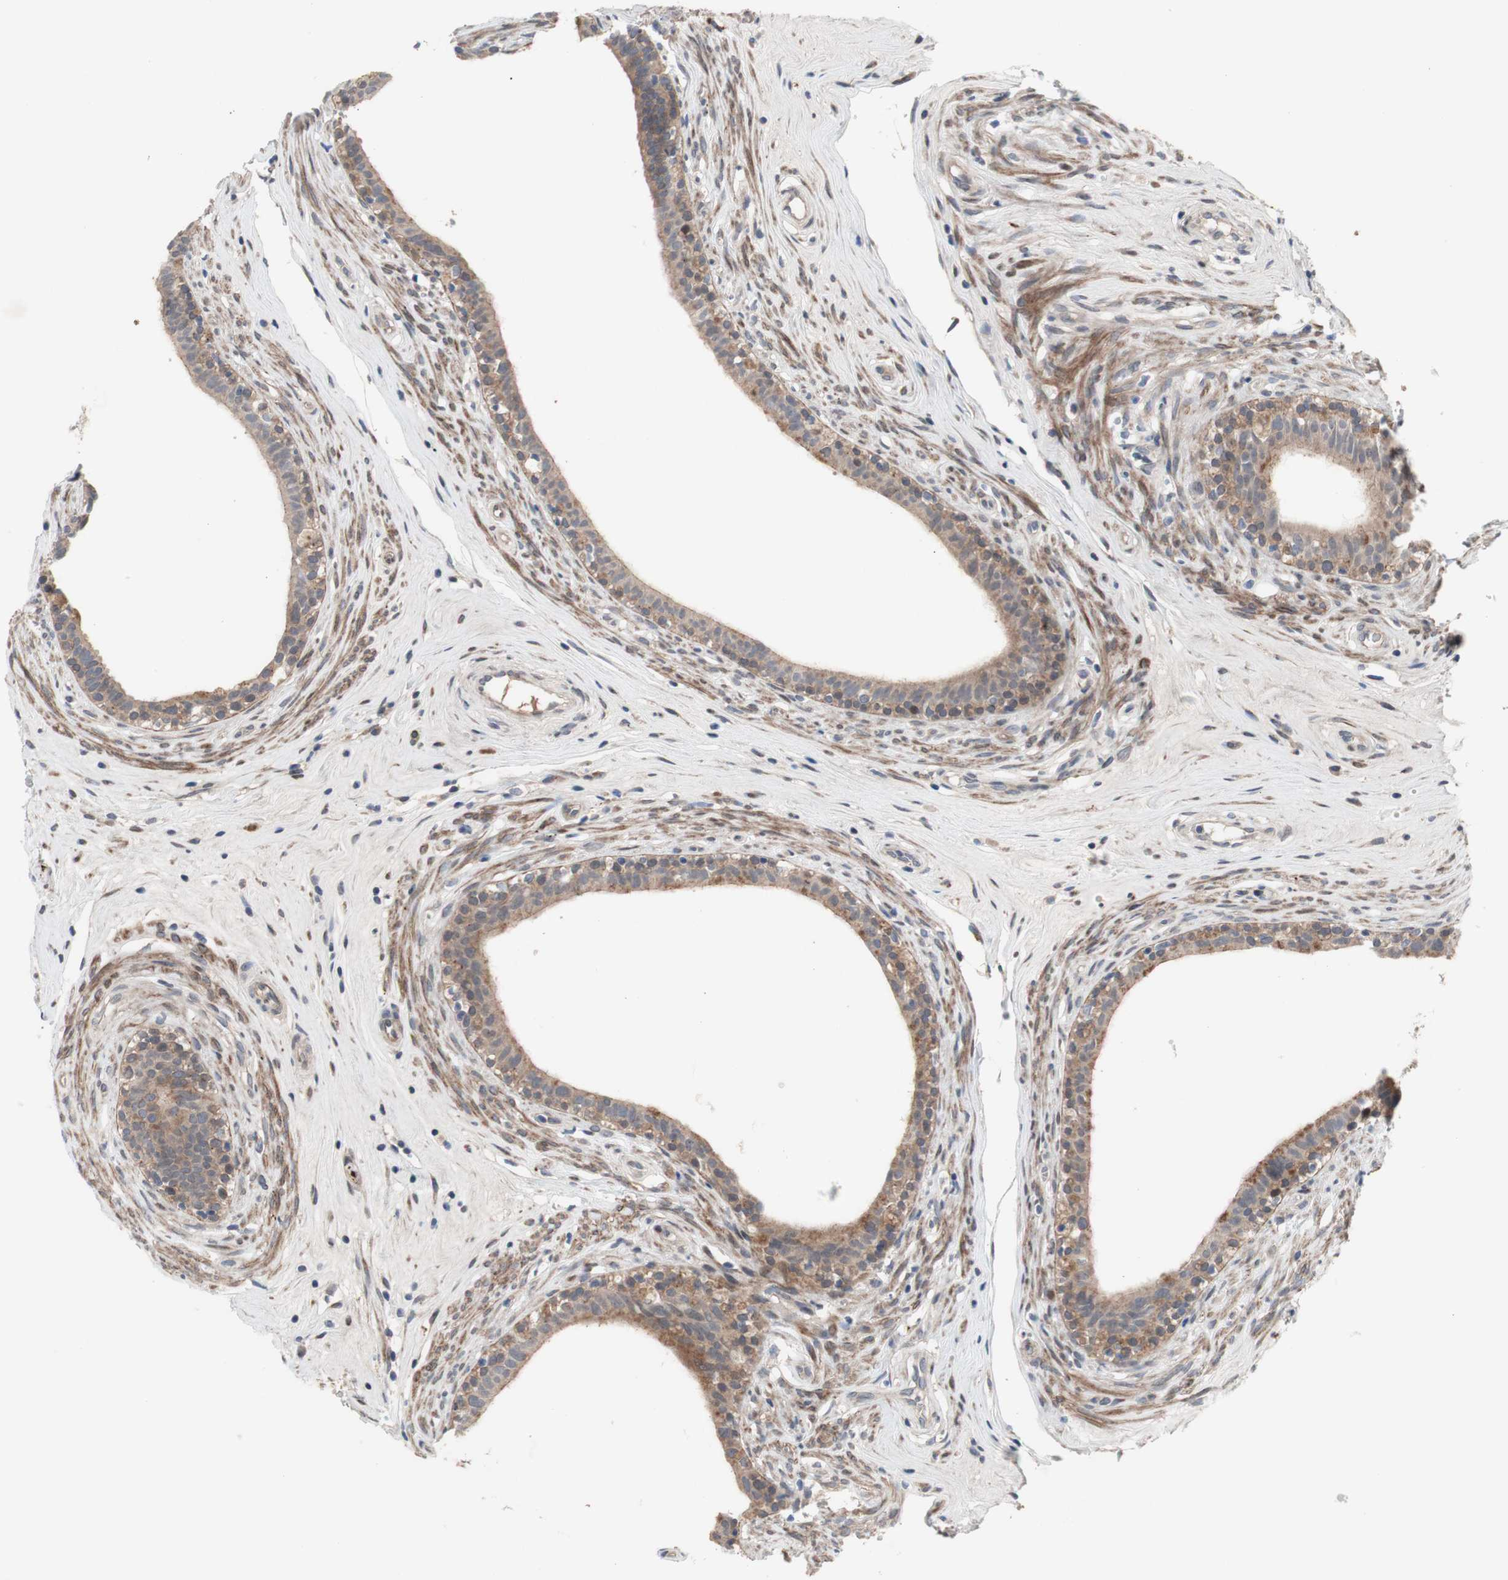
{"staining": {"intensity": "moderate", "quantity": ">75%", "location": "cytoplasmic/membranous"}, "tissue": "epididymis", "cell_type": "Glandular cells", "image_type": "normal", "snomed": [{"axis": "morphology", "description": "Normal tissue, NOS"}, {"axis": "morphology", "description": "Inflammation, NOS"}, {"axis": "topography", "description": "Epididymis"}], "caption": "Benign epididymis was stained to show a protein in brown. There is medium levels of moderate cytoplasmic/membranous expression in about >75% of glandular cells. The protein is shown in brown color, while the nuclei are stained blue.", "gene": "OAZ1", "patient": {"sex": "male", "age": 84}}